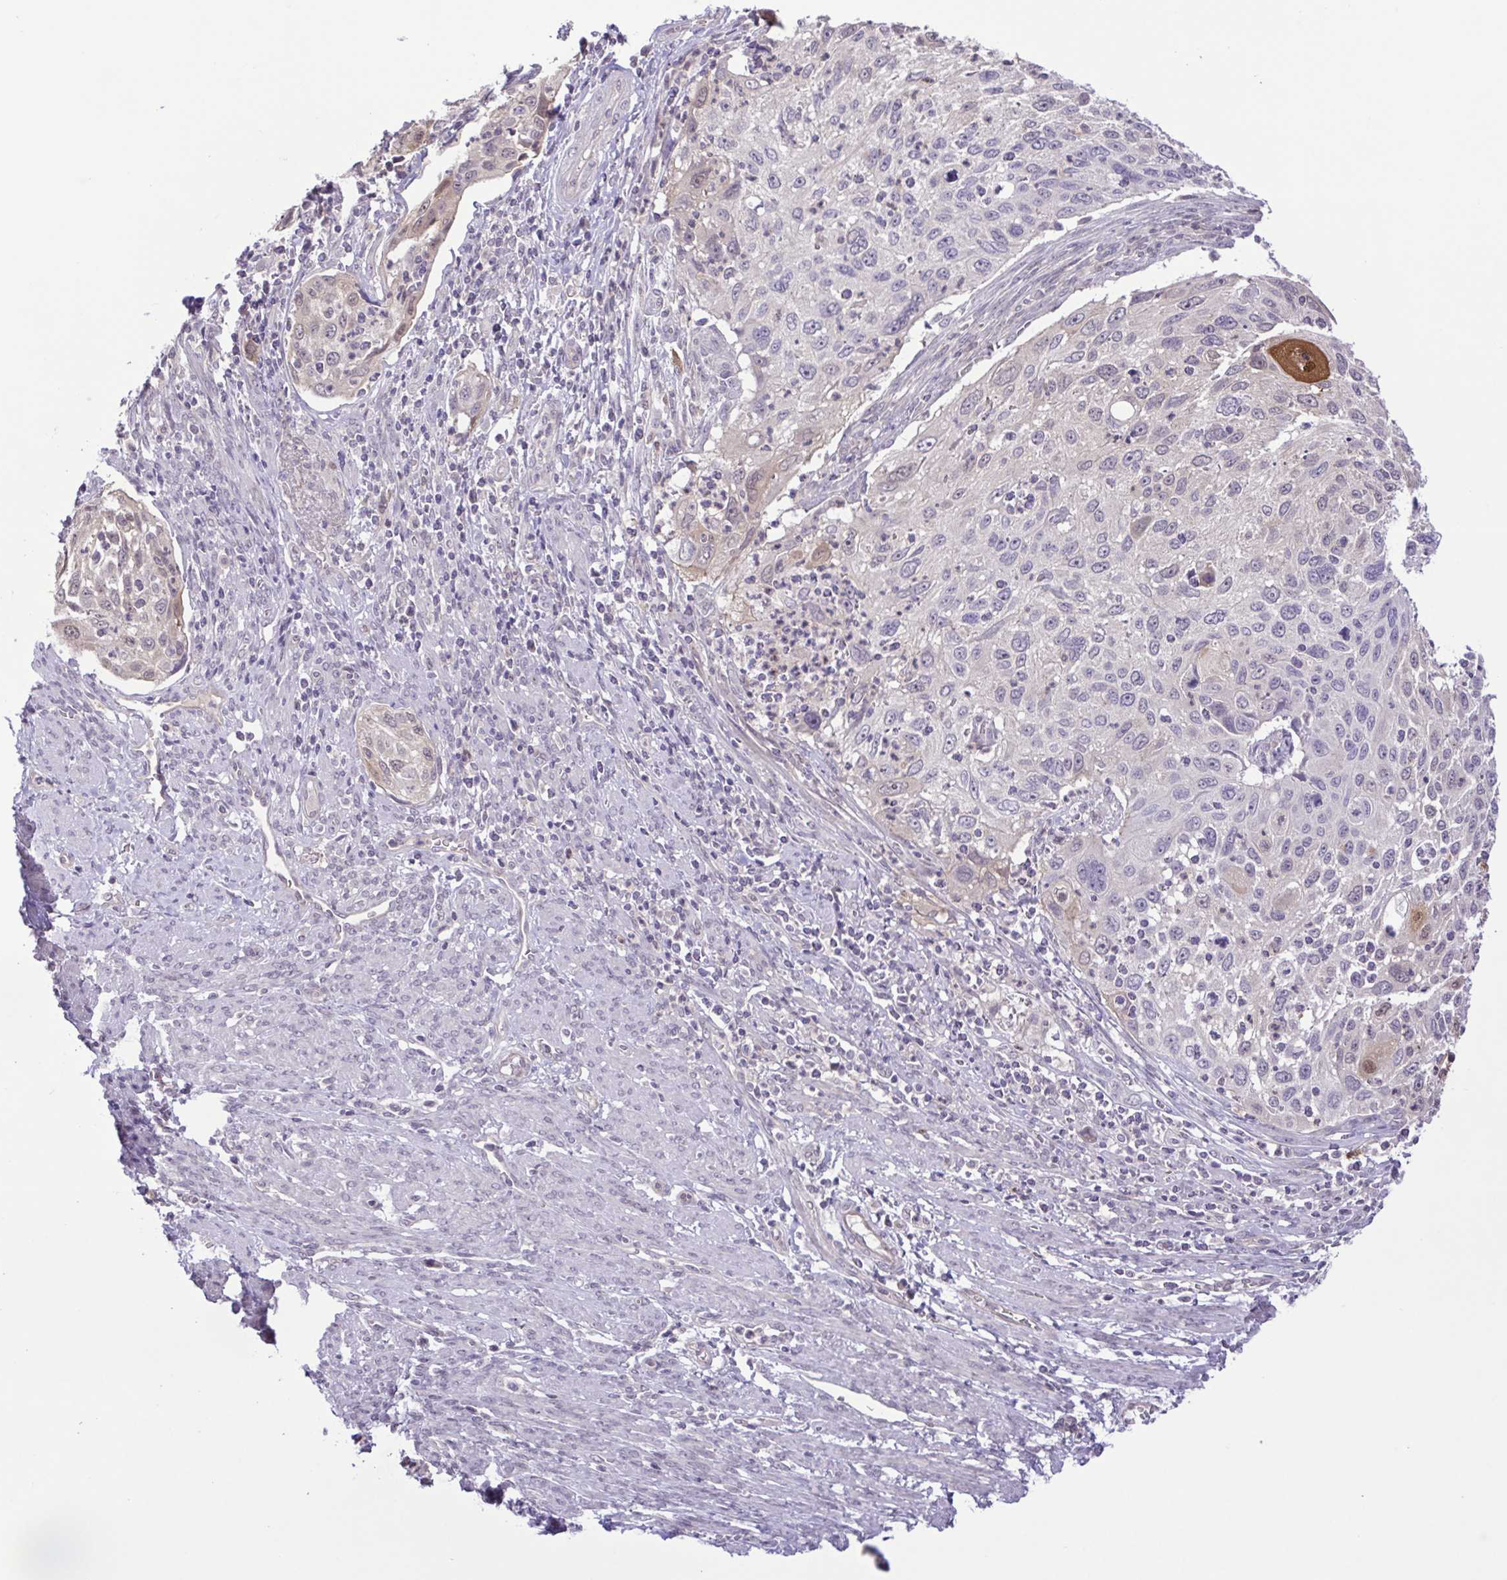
{"staining": {"intensity": "moderate", "quantity": "<25%", "location": "cytoplasmic/membranous,nuclear"}, "tissue": "cervical cancer", "cell_type": "Tumor cells", "image_type": "cancer", "snomed": [{"axis": "morphology", "description": "Squamous cell carcinoma, NOS"}, {"axis": "topography", "description": "Cervix"}], "caption": "This histopathology image reveals immunohistochemistry (IHC) staining of human cervical squamous cell carcinoma, with low moderate cytoplasmic/membranous and nuclear positivity in approximately <25% of tumor cells.", "gene": "IL1RN", "patient": {"sex": "female", "age": 70}}